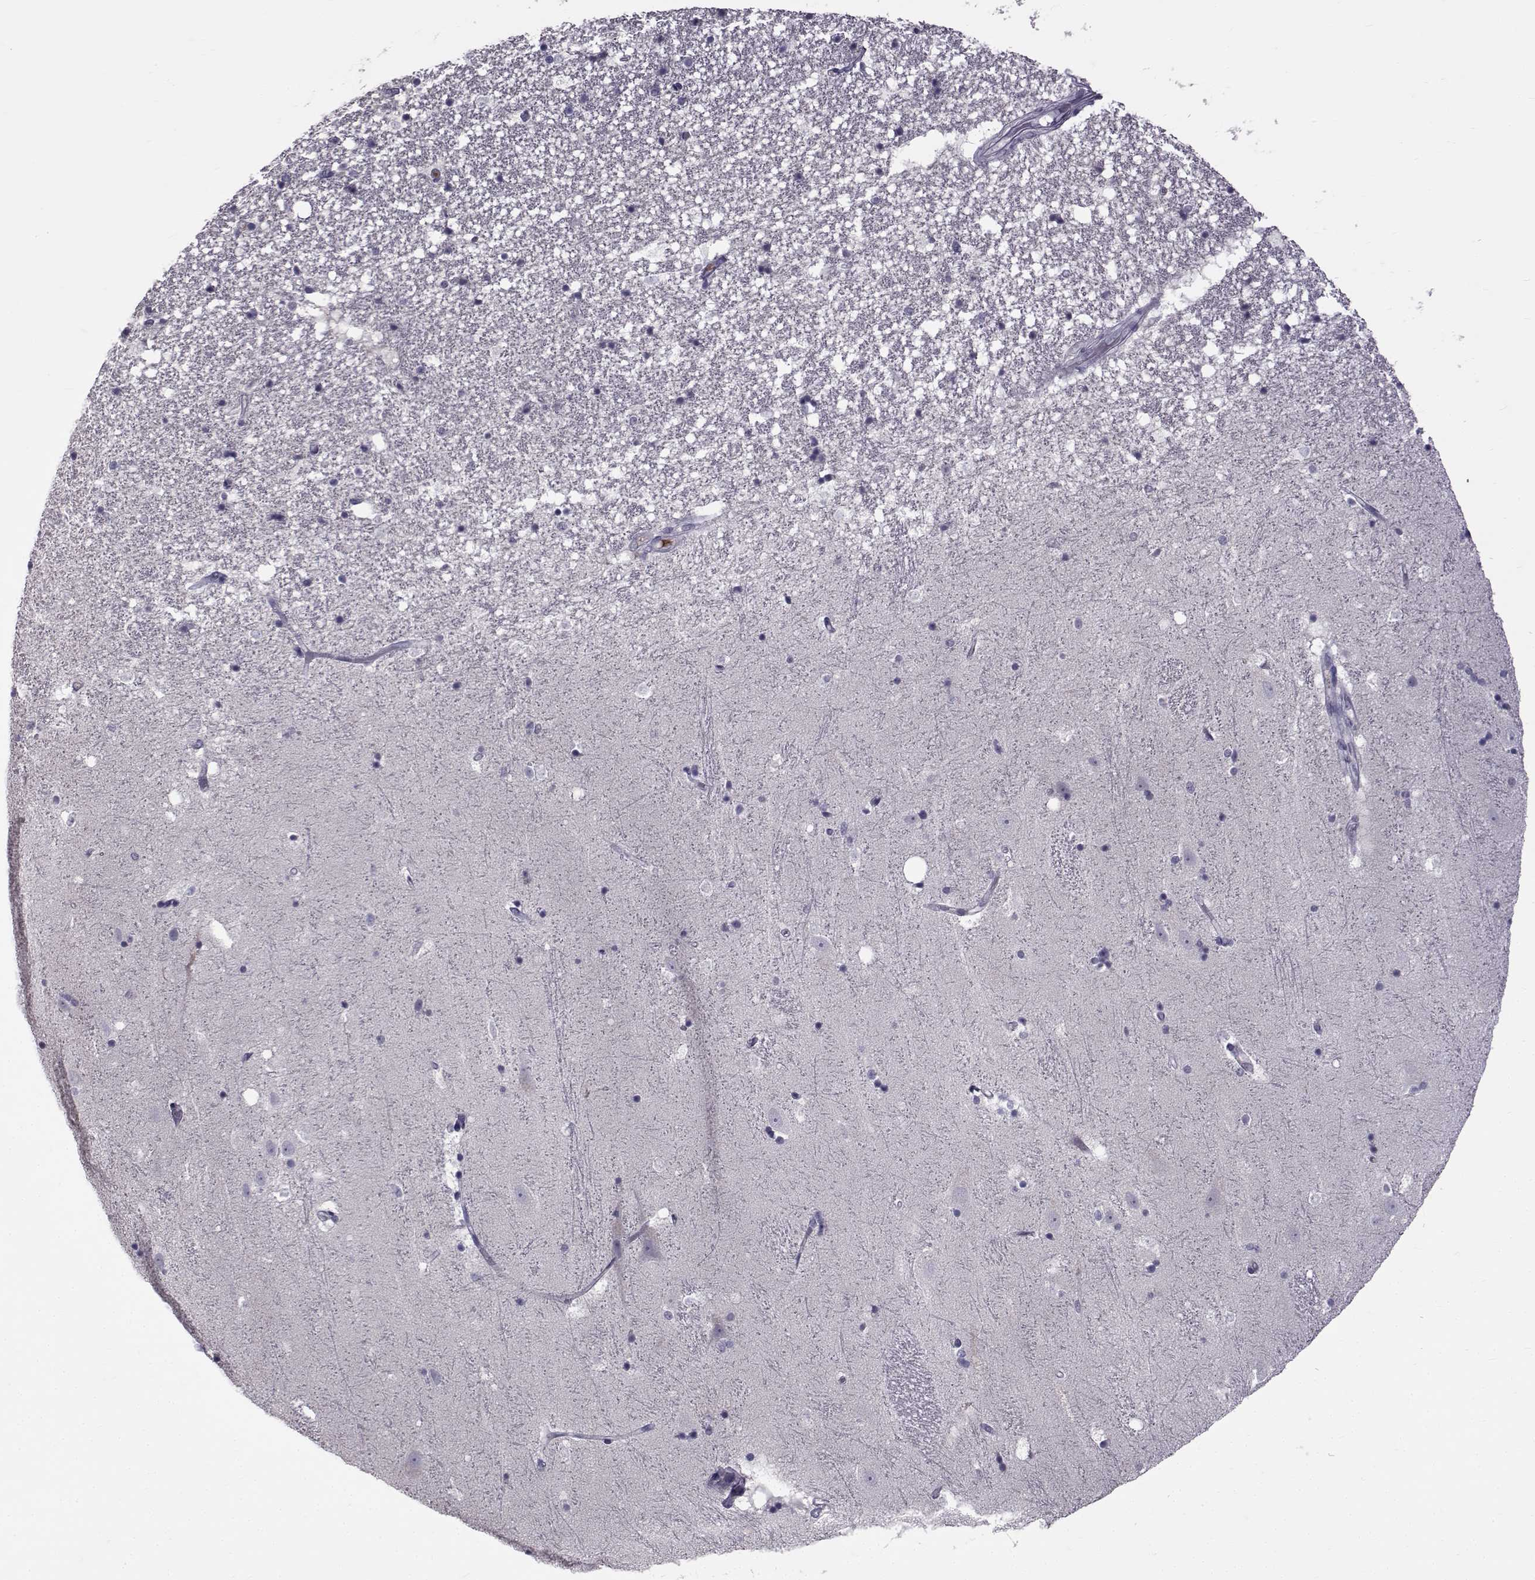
{"staining": {"intensity": "negative", "quantity": "none", "location": "none"}, "tissue": "hippocampus", "cell_type": "Glial cells", "image_type": "normal", "snomed": [{"axis": "morphology", "description": "Normal tissue, NOS"}, {"axis": "topography", "description": "Hippocampus"}], "caption": "IHC image of normal human hippocampus stained for a protein (brown), which shows no expression in glial cells. (DAB (3,3'-diaminobenzidine) immunohistochemistry with hematoxylin counter stain).", "gene": "TNFRSF11B", "patient": {"sex": "male", "age": 49}}